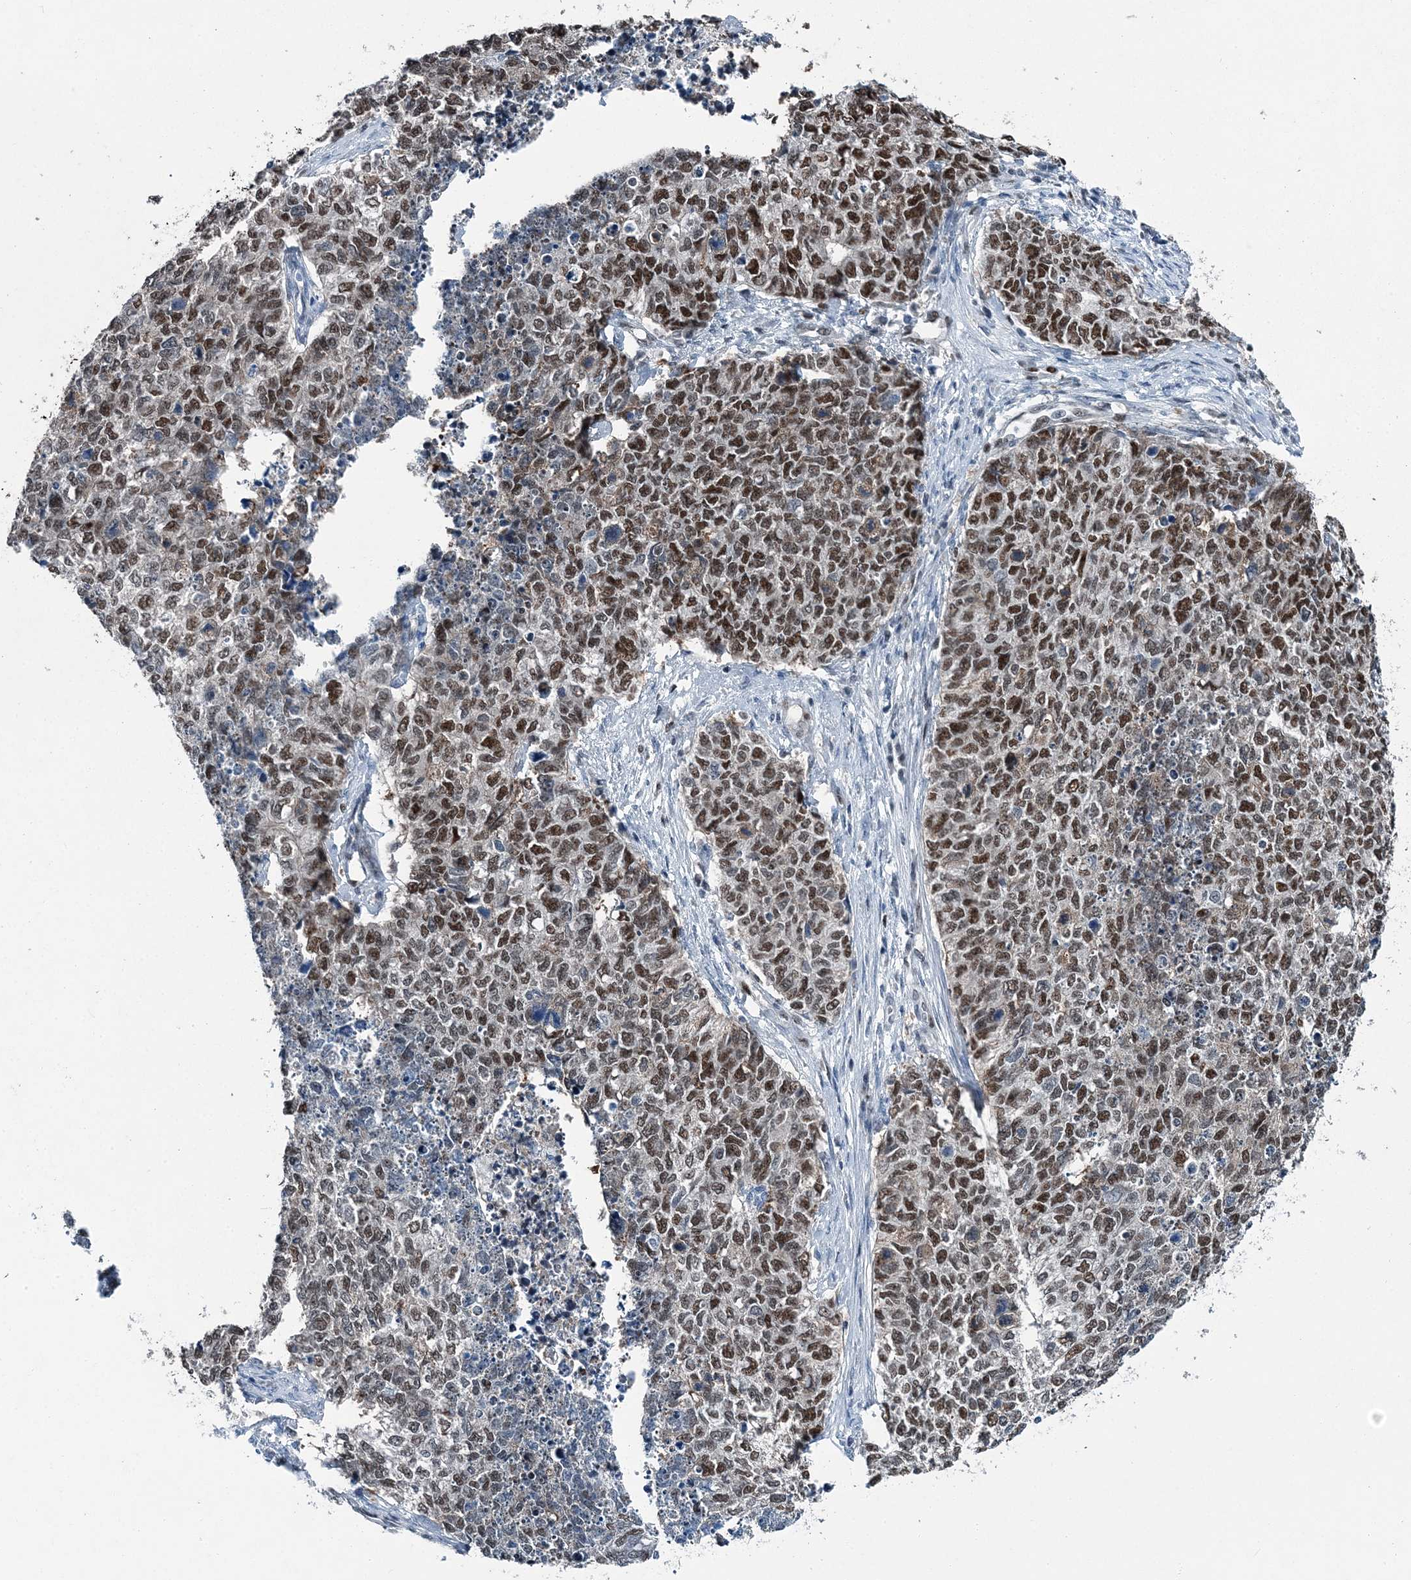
{"staining": {"intensity": "moderate", "quantity": ">75%", "location": "nuclear"}, "tissue": "cervical cancer", "cell_type": "Tumor cells", "image_type": "cancer", "snomed": [{"axis": "morphology", "description": "Squamous cell carcinoma, NOS"}, {"axis": "topography", "description": "Cervix"}], "caption": "Immunohistochemistry (IHC) photomicrograph of cervical squamous cell carcinoma stained for a protein (brown), which demonstrates medium levels of moderate nuclear staining in about >75% of tumor cells.", "gene": "HAT1", "patient": {"sex": "female", "age": 63}}